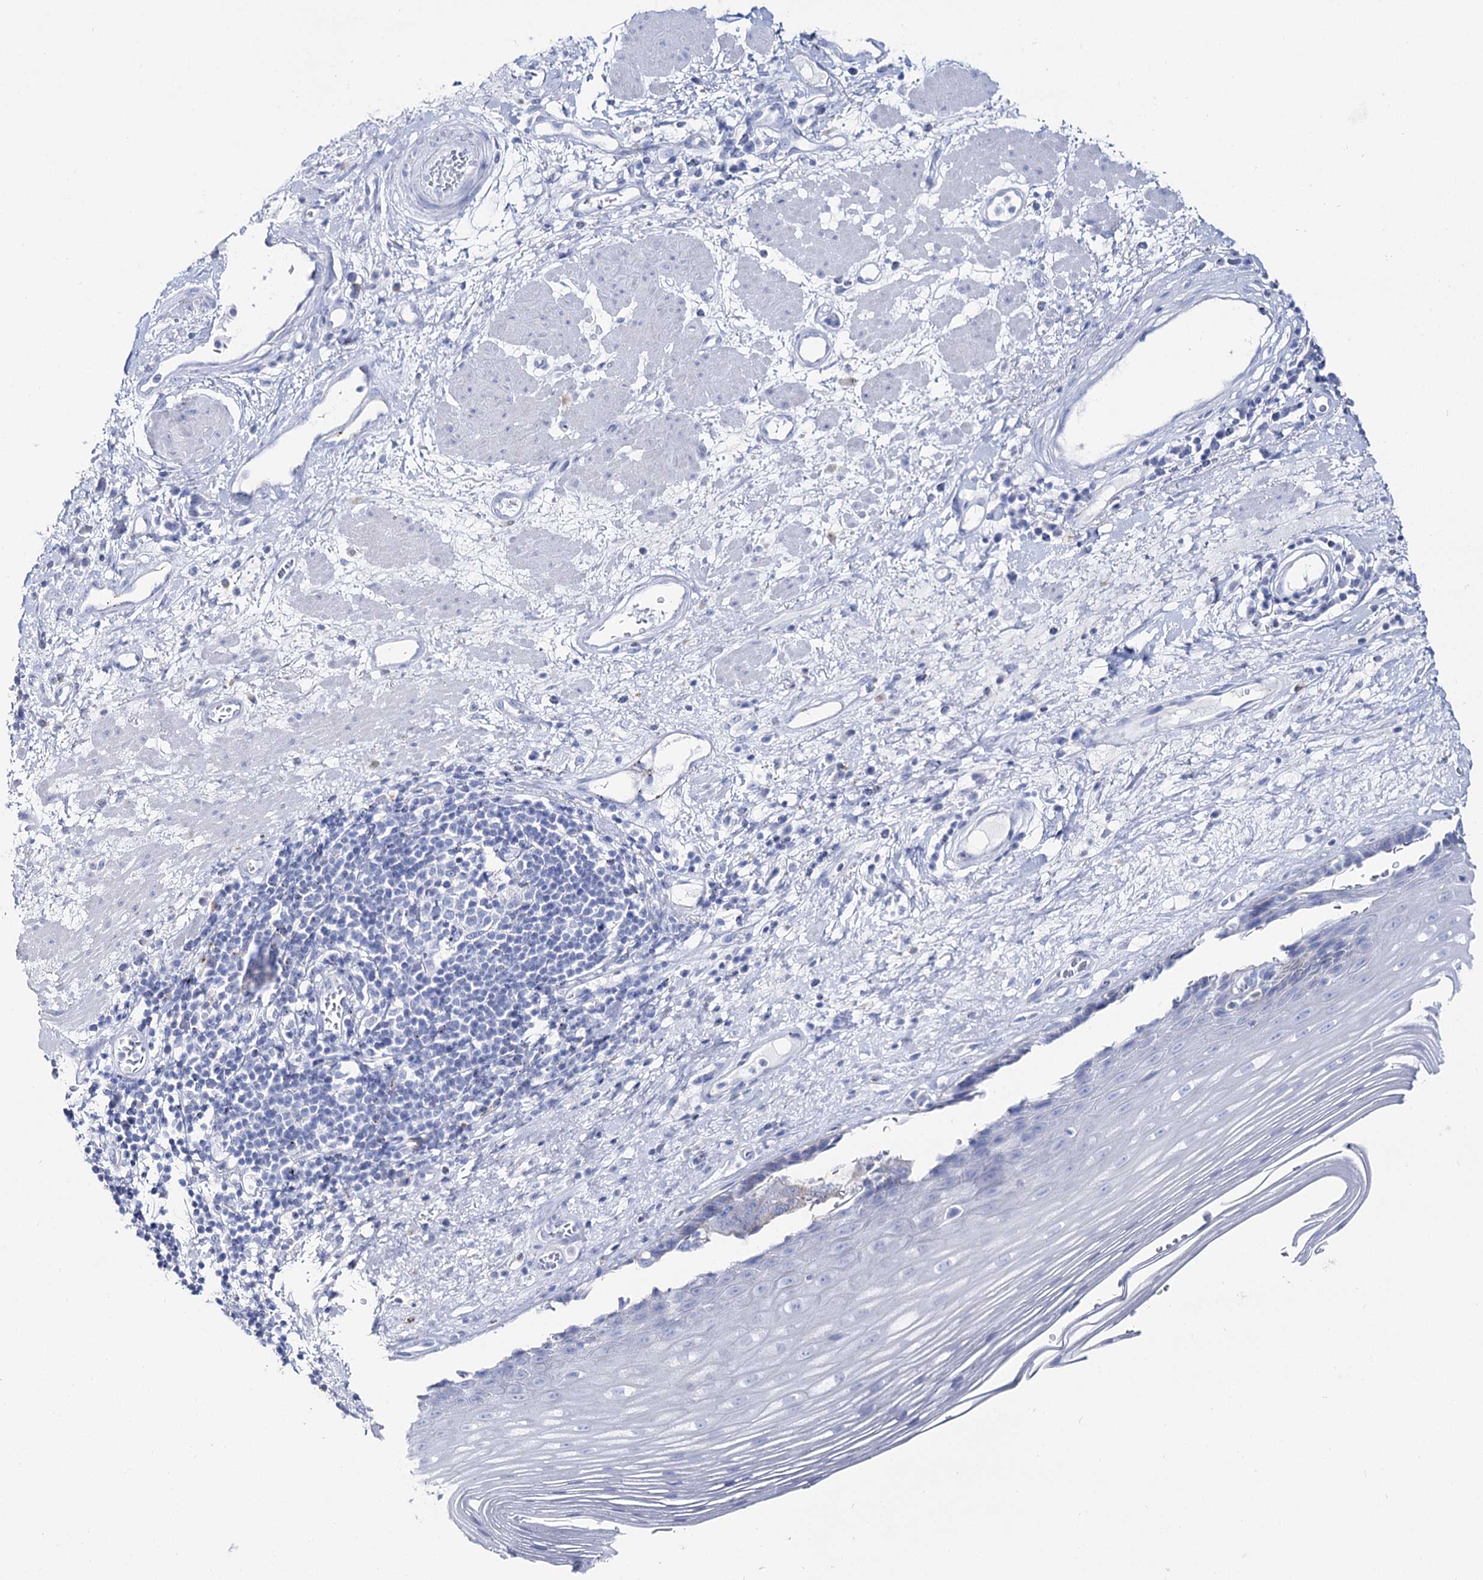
{"staining": {"intensity": "negative", "quantity": "none", "location": "none"}, "tissue": "esophagus", "cell_type": "Squamous epithelial cells", "image_type": "normal", "snomed": [{"axis": "morphology", "description": "Normal tissue, NOS"}, {"axis": "topography", "description": "Esophagus"}], "caption": "Immunohistochemistry (IHC) image of benign esophagus: human esophagus stained with DAB exhibits no significant protein staining in squamous epithelial cells.", "gene": "SLC3A1", "patient": {"sex": "male", "age": 62}}